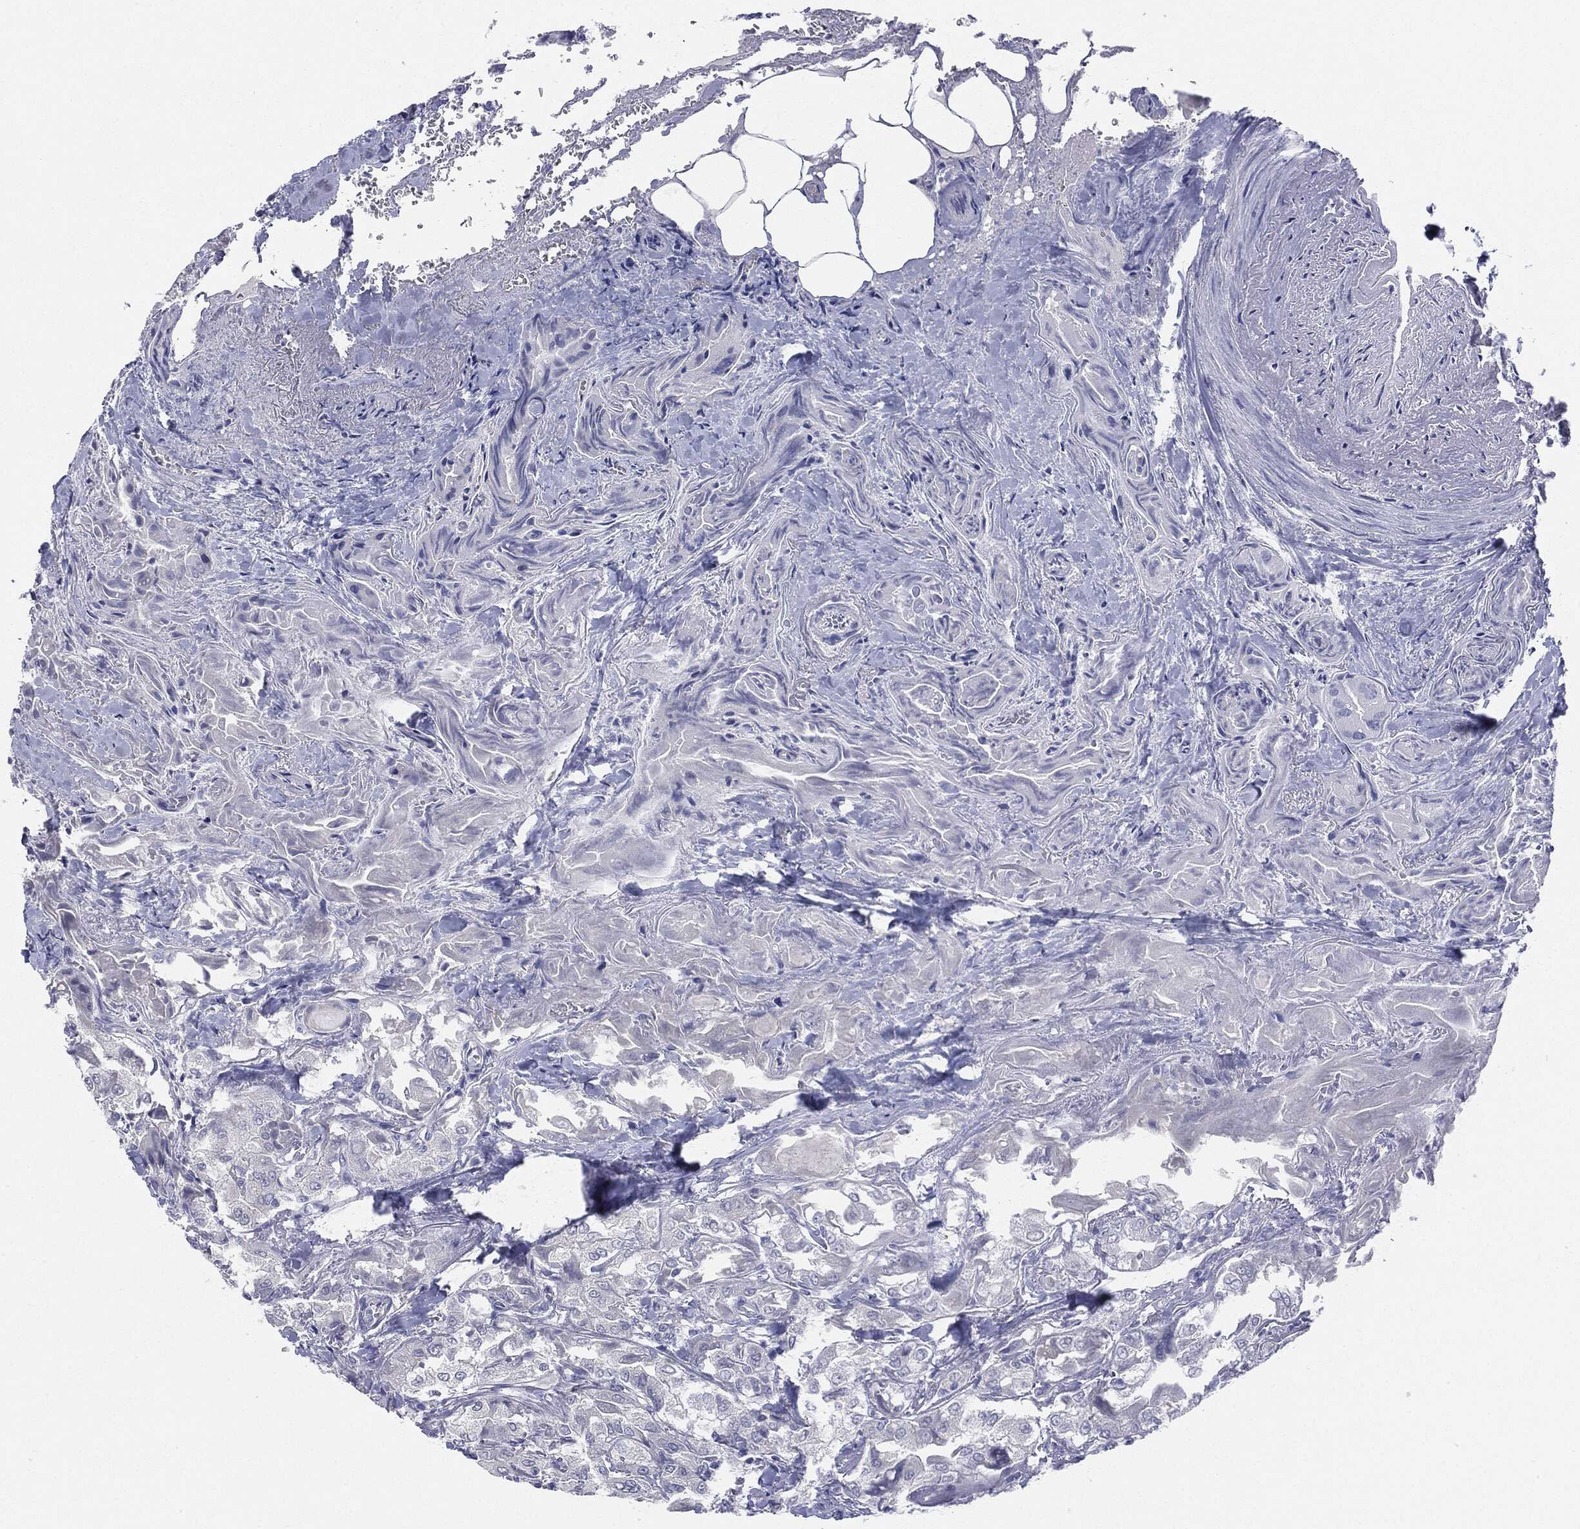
{"staining": {"intensity": "negative", "quantity": "none", "location": "none"}, "tissue": "thyroid cancer", "cell_type": "Tumor cells", "image_type": "cancer", "snomed": [{"axis": "morphology", "description": "Normal tissue, NOS"}, {"axis": "morphology", "description": "Papillary adenocarcinoma, NOS"}, {"axis": "topography", "description": "Thyroid gland"}], "caption": "High power microscopy photomicrograph of an IHC micrograph of papillary adenocarcinoma (thyroid), revealing no significant staining in tumor cells. The staining is performed using DAB brown chromogen with nuclei counter-stained in using hematoxylin.", "gene": "SLC5A5", "patient": {"sex": "female", "age": 66}}